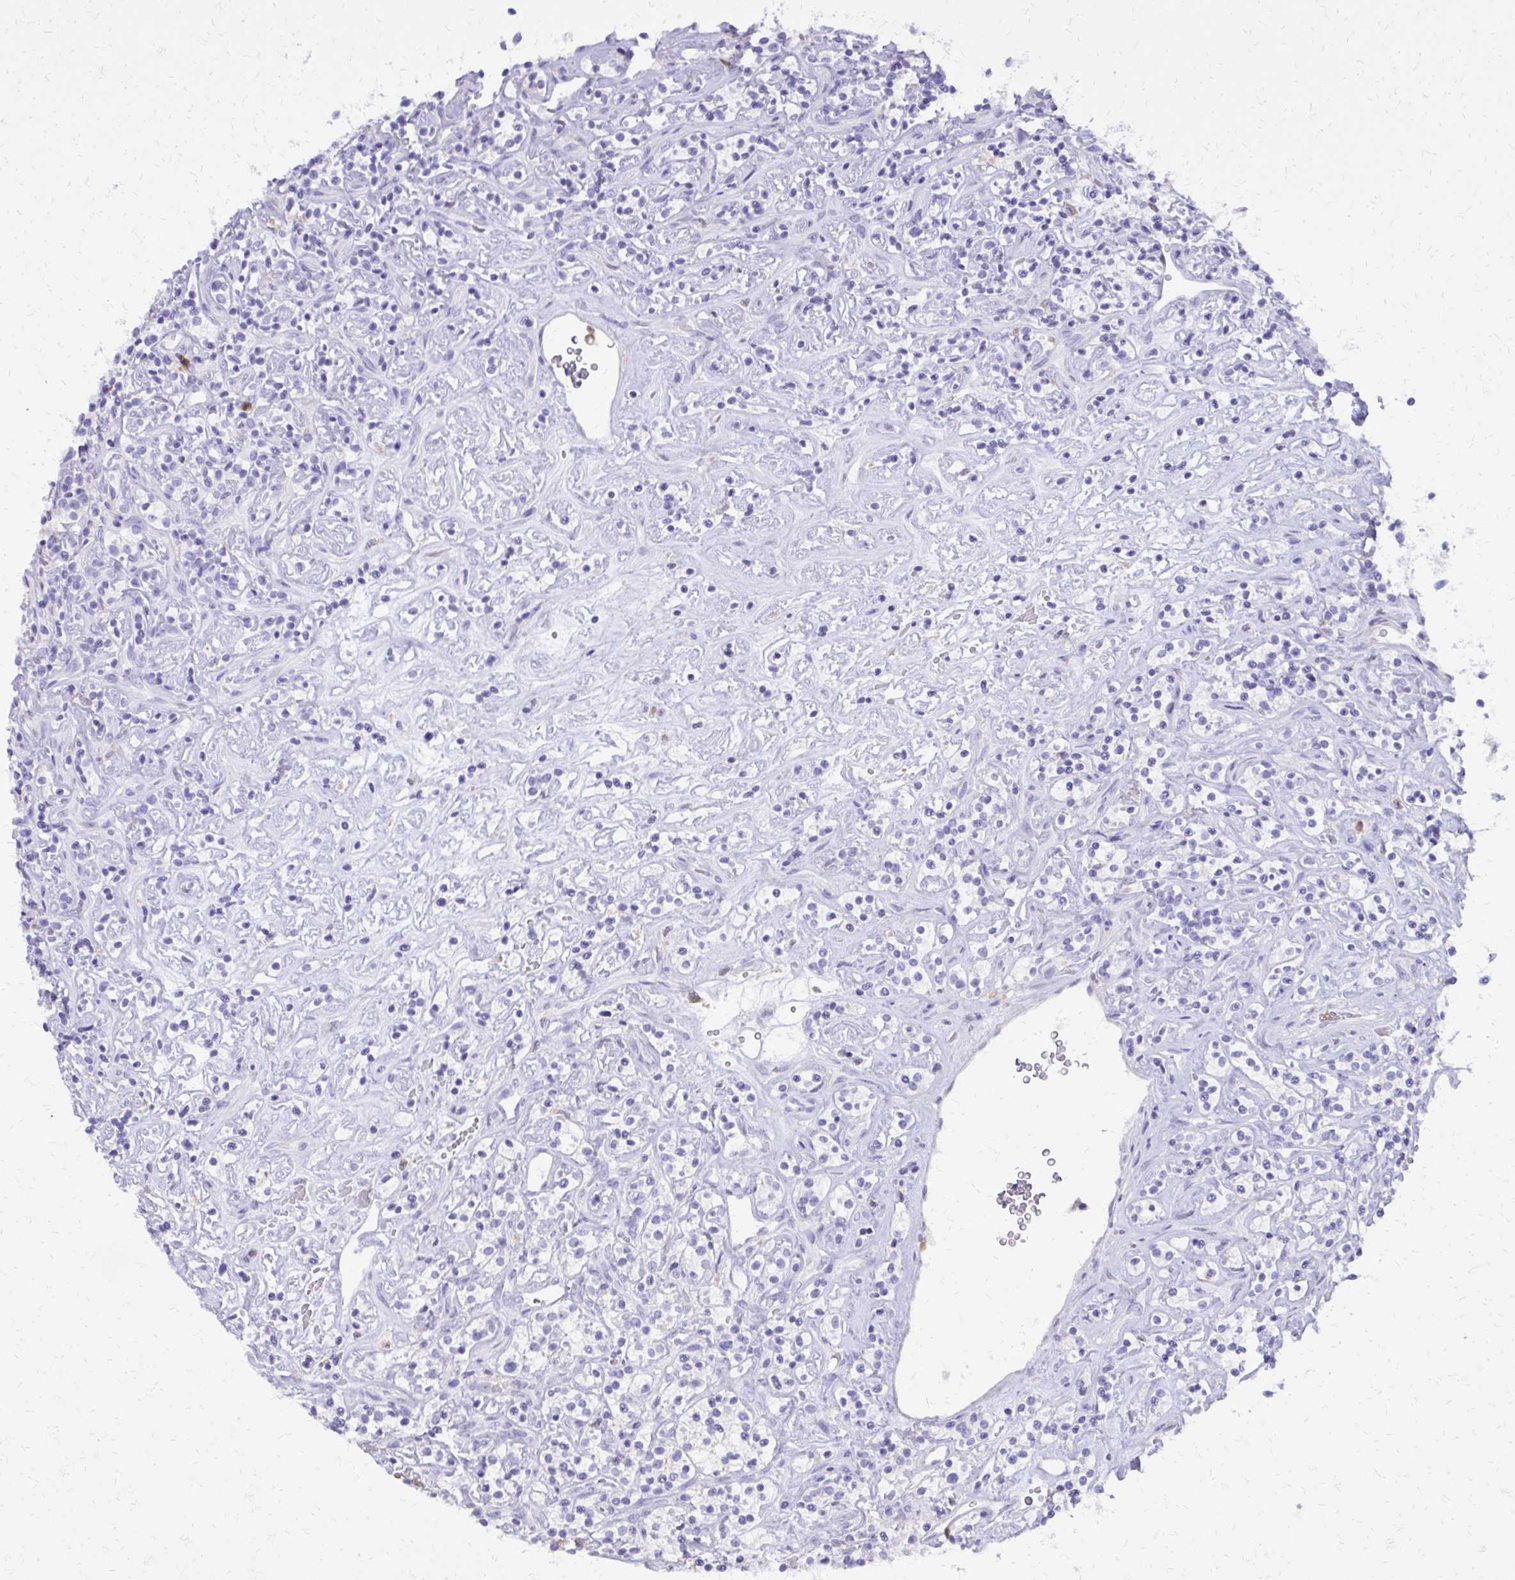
{"staining": {"intensity": "negative", "quantity": "none", "location": "none"}, "tissue": "renal cancer", "cell_type": "Tumor cells", "image_type": "cancer", "snomed": [{"axis": "morphology", "description": "Adenocarcinoma, NOS"}, {"axis": "topography", "description": "Kidney"}], "caption": "Renal adenocarcinoma stained for a protein using IHC displays no staining tumor cells.", "gene": "CAT", "patient": {"sex": "male", "age": 77}}